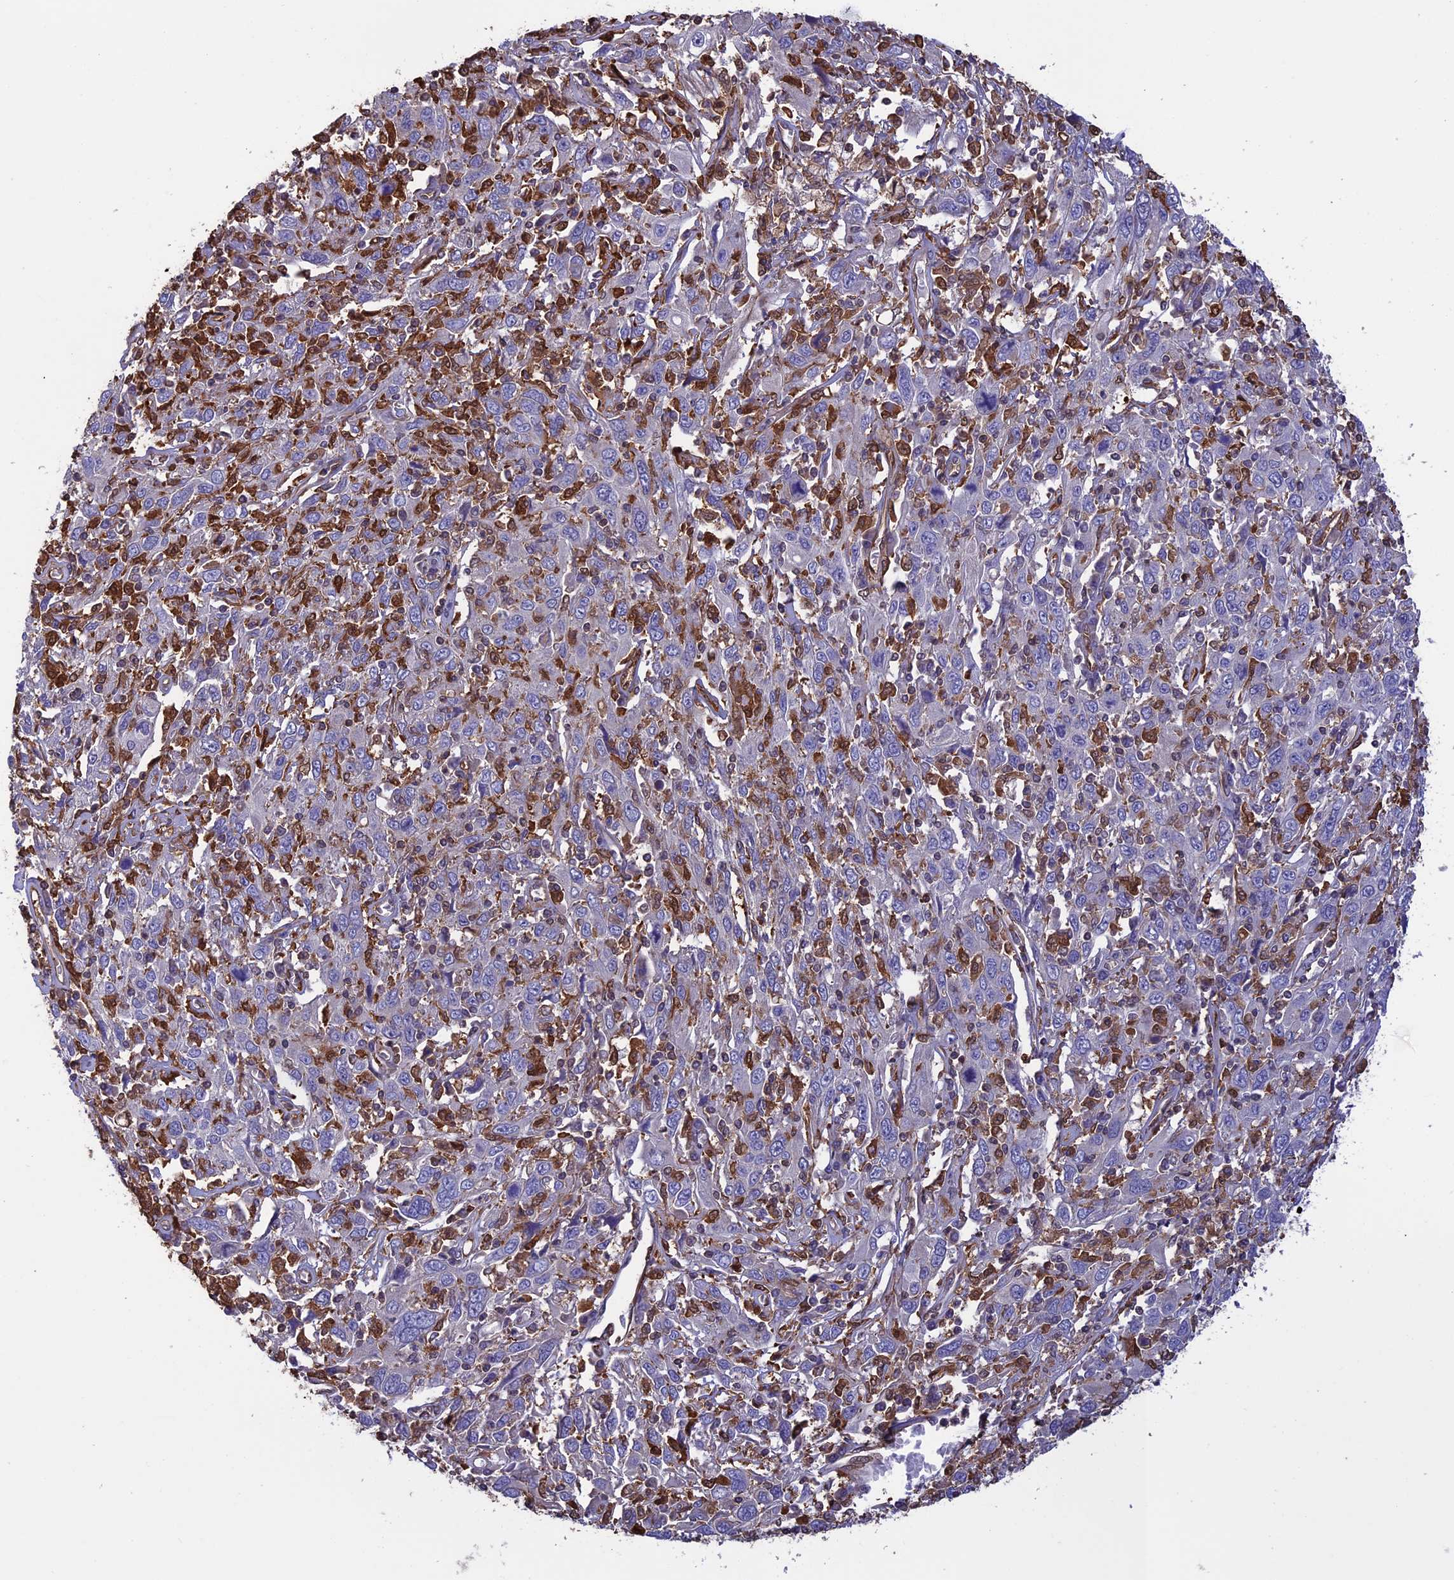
{"staining": {"intensity": "negative", "quantity": "none", "location": "none"}, "tissue": "cervical cancer", "cell_type": "Tumor cells", "image_type": "cancer", "snomed": [{"axis": "morphology", "description": "Squamous cell carcinoma, NOS"}, {"axis": "topography", "description": "Cervix"}], "caption": "Protein analysis of cervical cancer (squamous cell carcinoma) demonstrates no significant staining in tumor cells. (Brightfield microscopy of DAB (3,3'-diaminobenzidine) IHC at high magnification).", "gene": "ARHGAP18", "patient": {"sex": "female", "age": 46}}